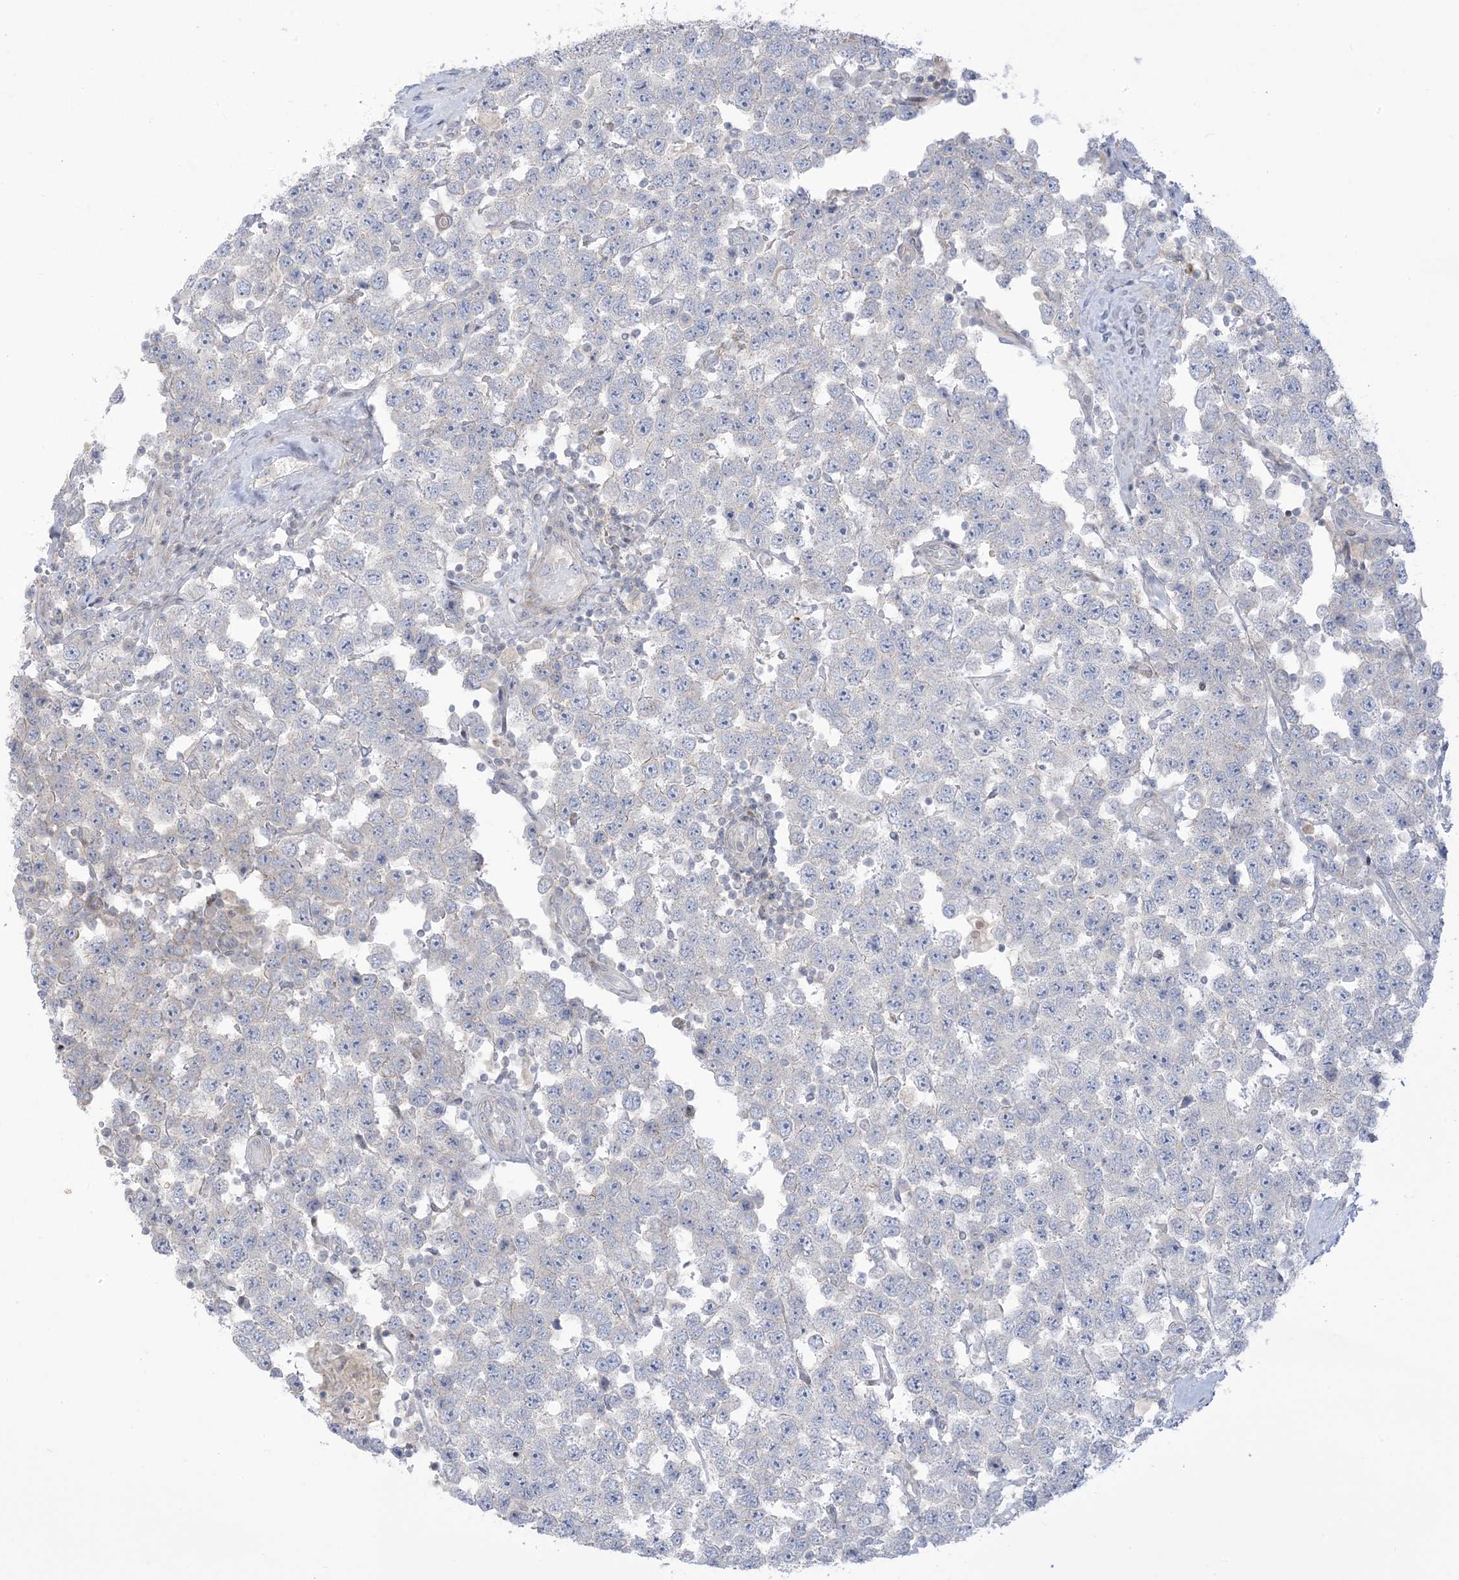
{"staining": {"intensity": "negative", "quantity": "none", "location": "none"}, "tissue": "testis cancer", "cell_type": "Tumor cells", "image_type": "cancer", "snomed": [{"axis": "morphology", "description": "Seminoma, NOS"}, {"axis": "topography", "description": "Testis"}], "caption": "Histopathology image shows no significant protein positivity in tumor cells of testis seminoma.", "gene": "AFTPH", "patient": {"sex": "male", "age": 28}}